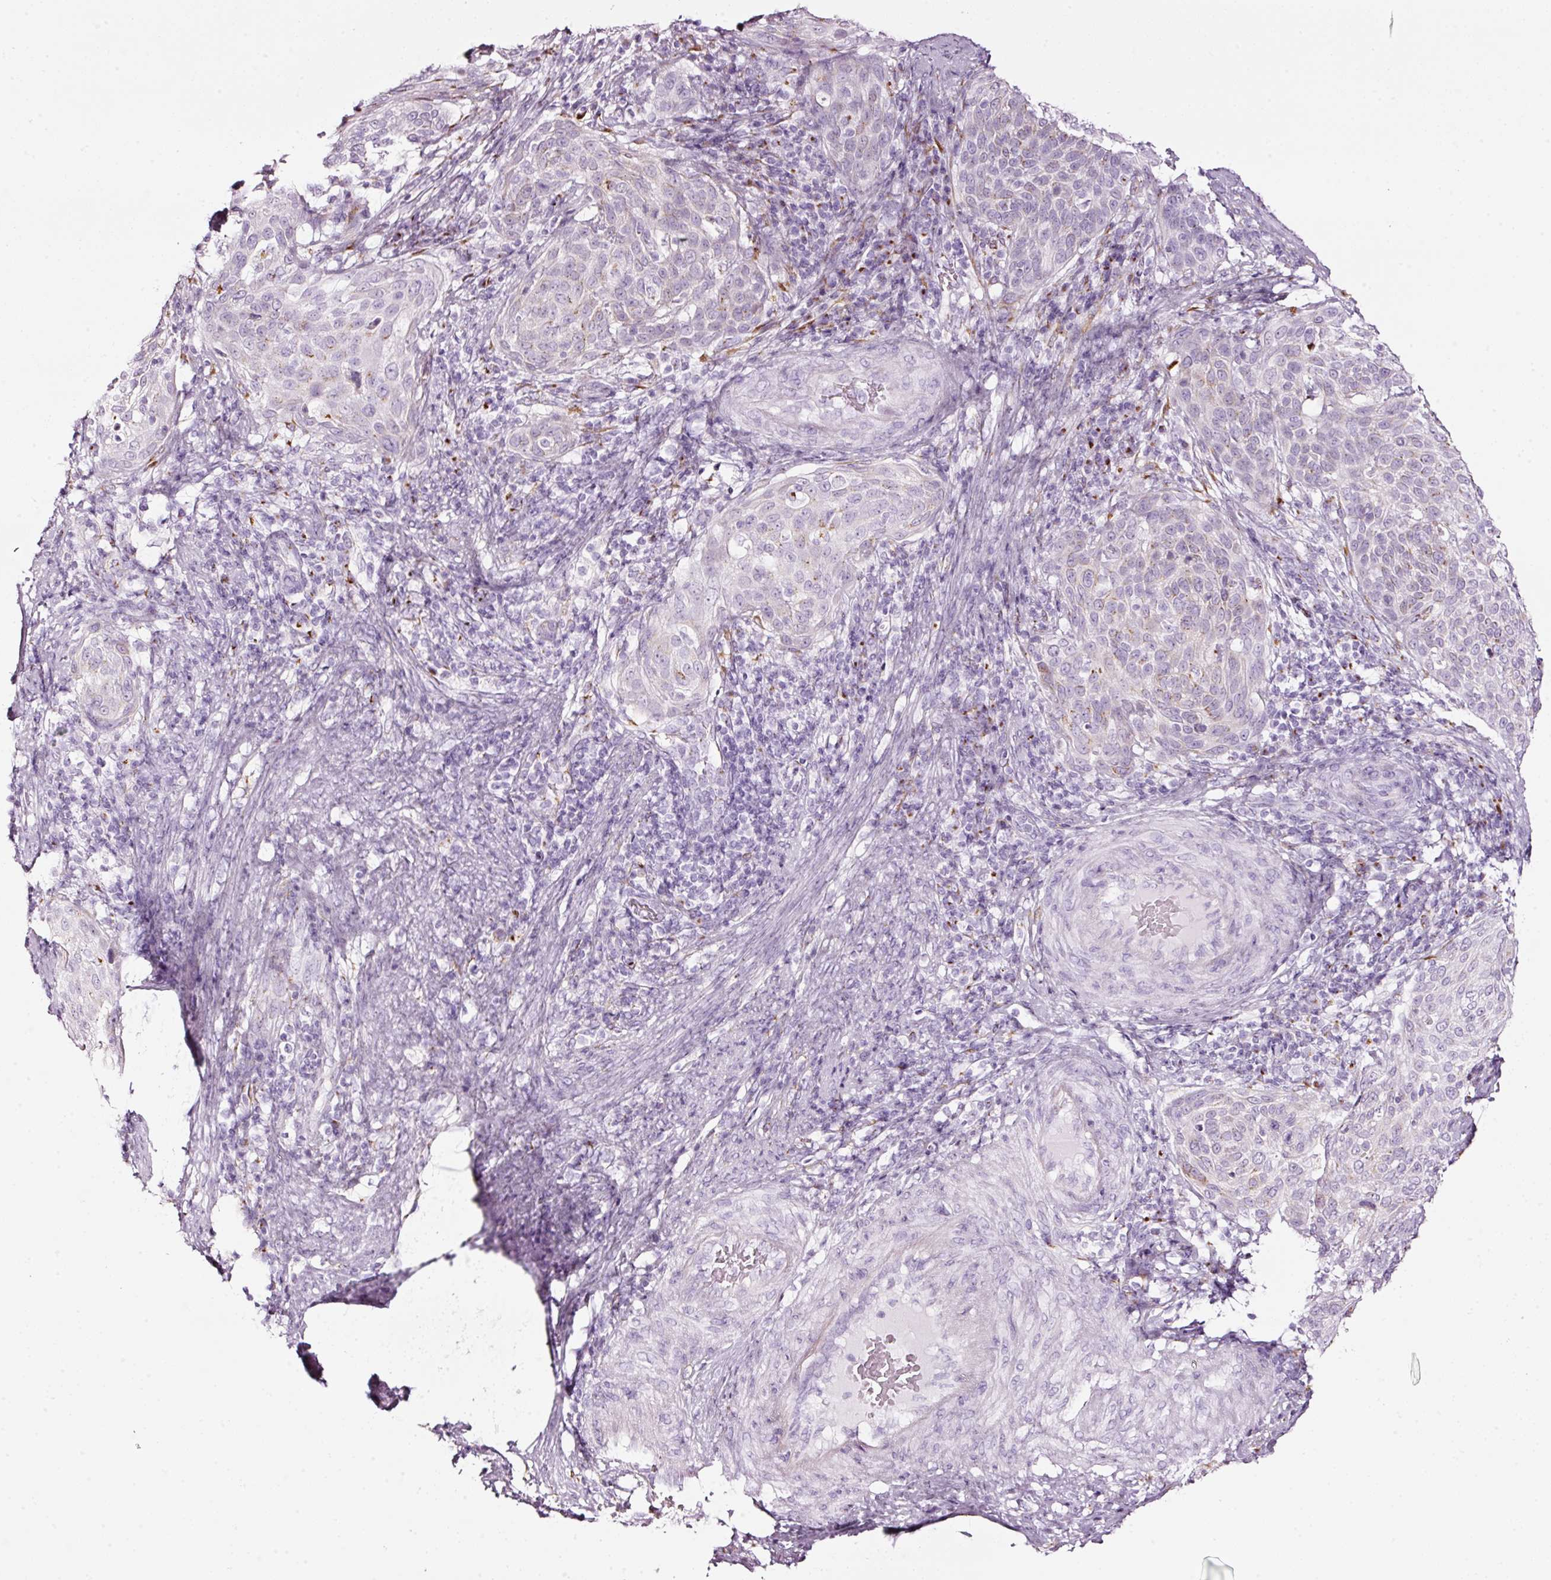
{"staining": {"intensity": "weak", "quantity": "<25%", "location": "cytoplasmic/membranous"}, "tissue": "cervical cancer", "cell_type": "Tumor cells", "image_type": "cancer", "snomed": [{"axis": "morphology", "description": "Squamous cell carcinoma, NOS"}, {"axis": "topography", "description": "Cervix"}], "caption": "The histopathology image shows no significant expression in tumor cells of cervical cancer.", "gene": "SDF4", "patient": {"sex": "female", "age": 31}}